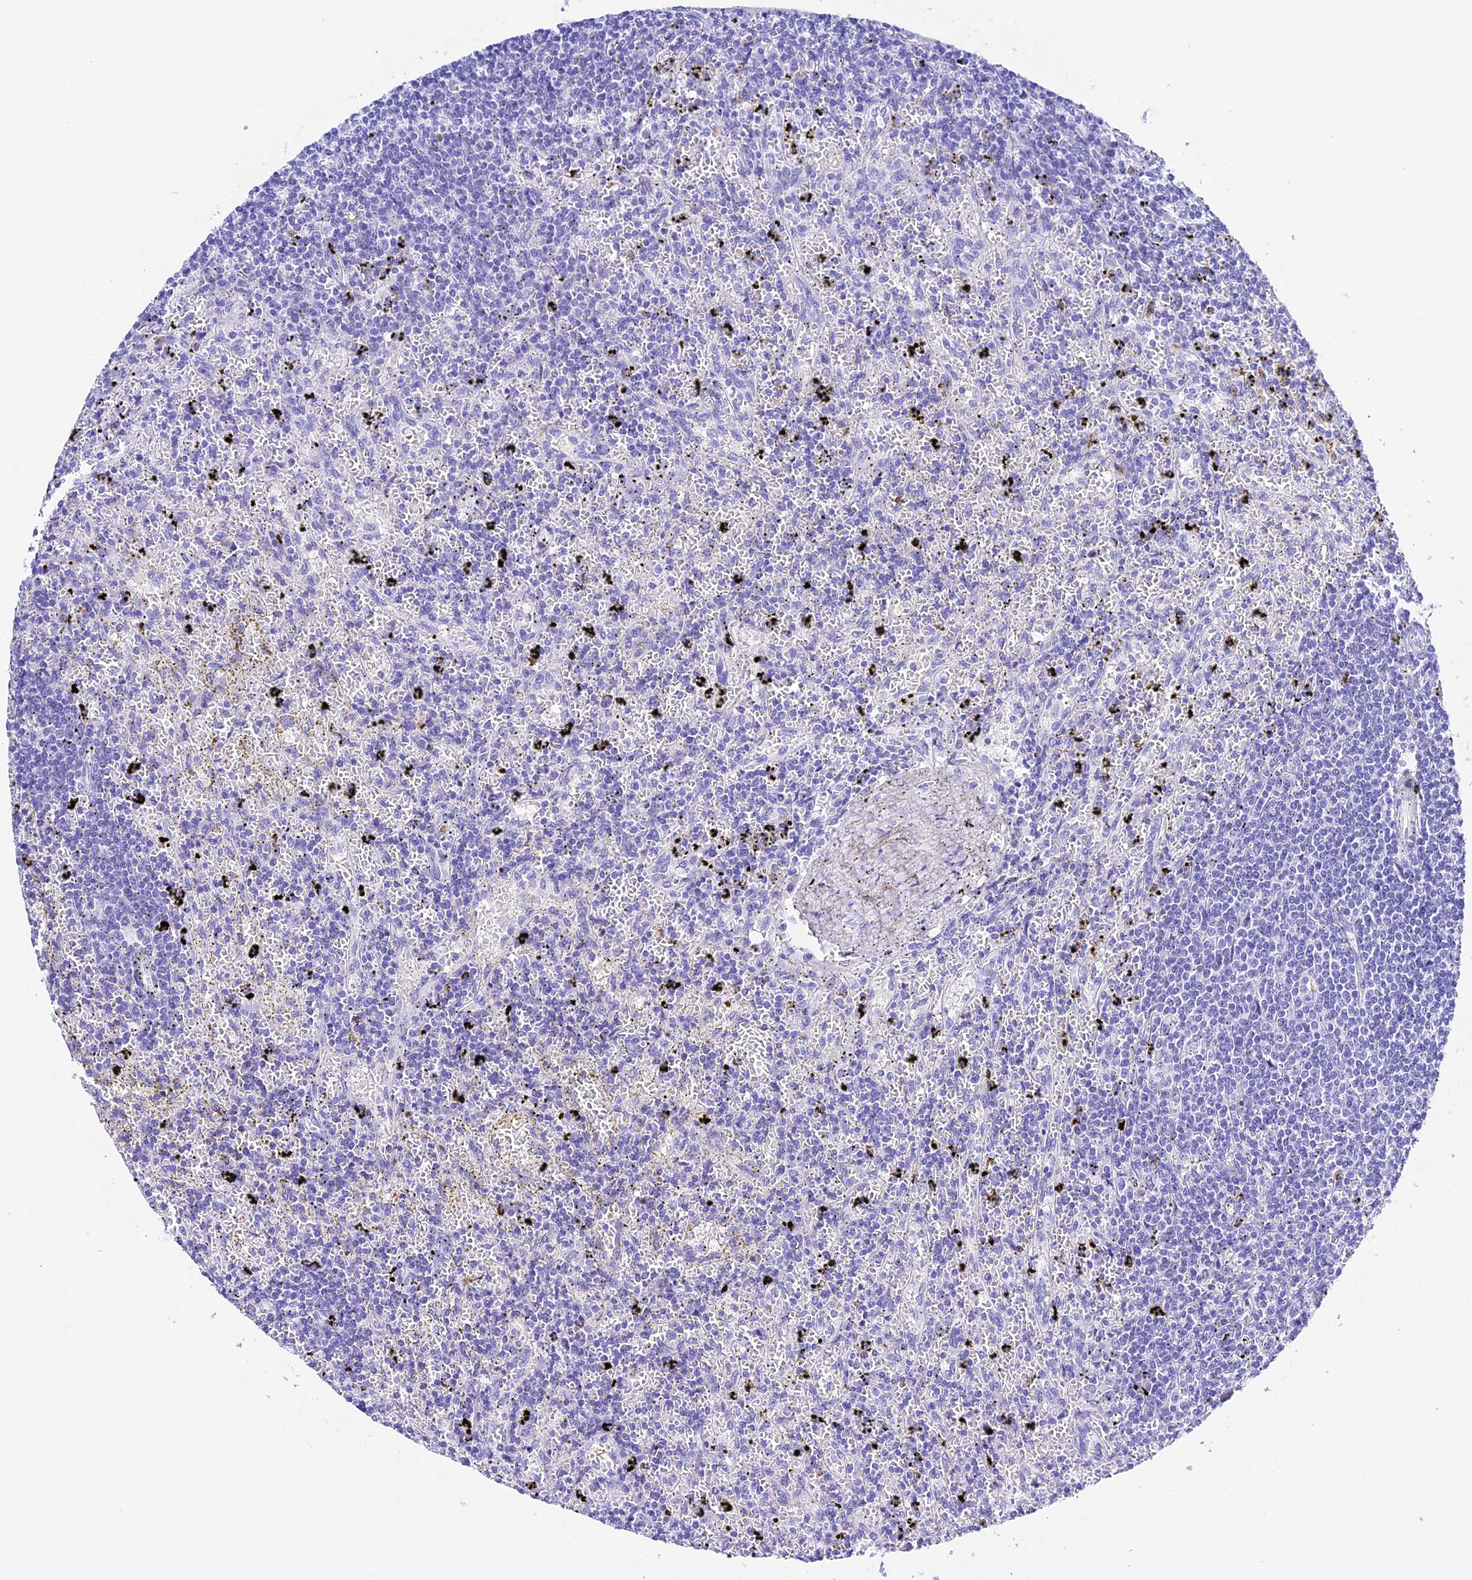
{"staining": {"intensity": "negative", "quantity": "none", "location": "none"}, "tissue": "lymphoma", "cell_type": "Tumor cells", "image_type": "cancer", "snomed": [{"axis": "morphology", "description": "Malignant lymphoma, non-Hodgkin's type, Low grade"}, {"axis": "topography", "description": "Spleen"}], "caption": "Malignant lymphoma, non-Hodgkin's type (low-grade) stained for a protein using immunohistochemistry (IHC) reveals no positivity tumor cells.", "gene": "PSG11", "patient": {"sex": "male", "age": 76}}